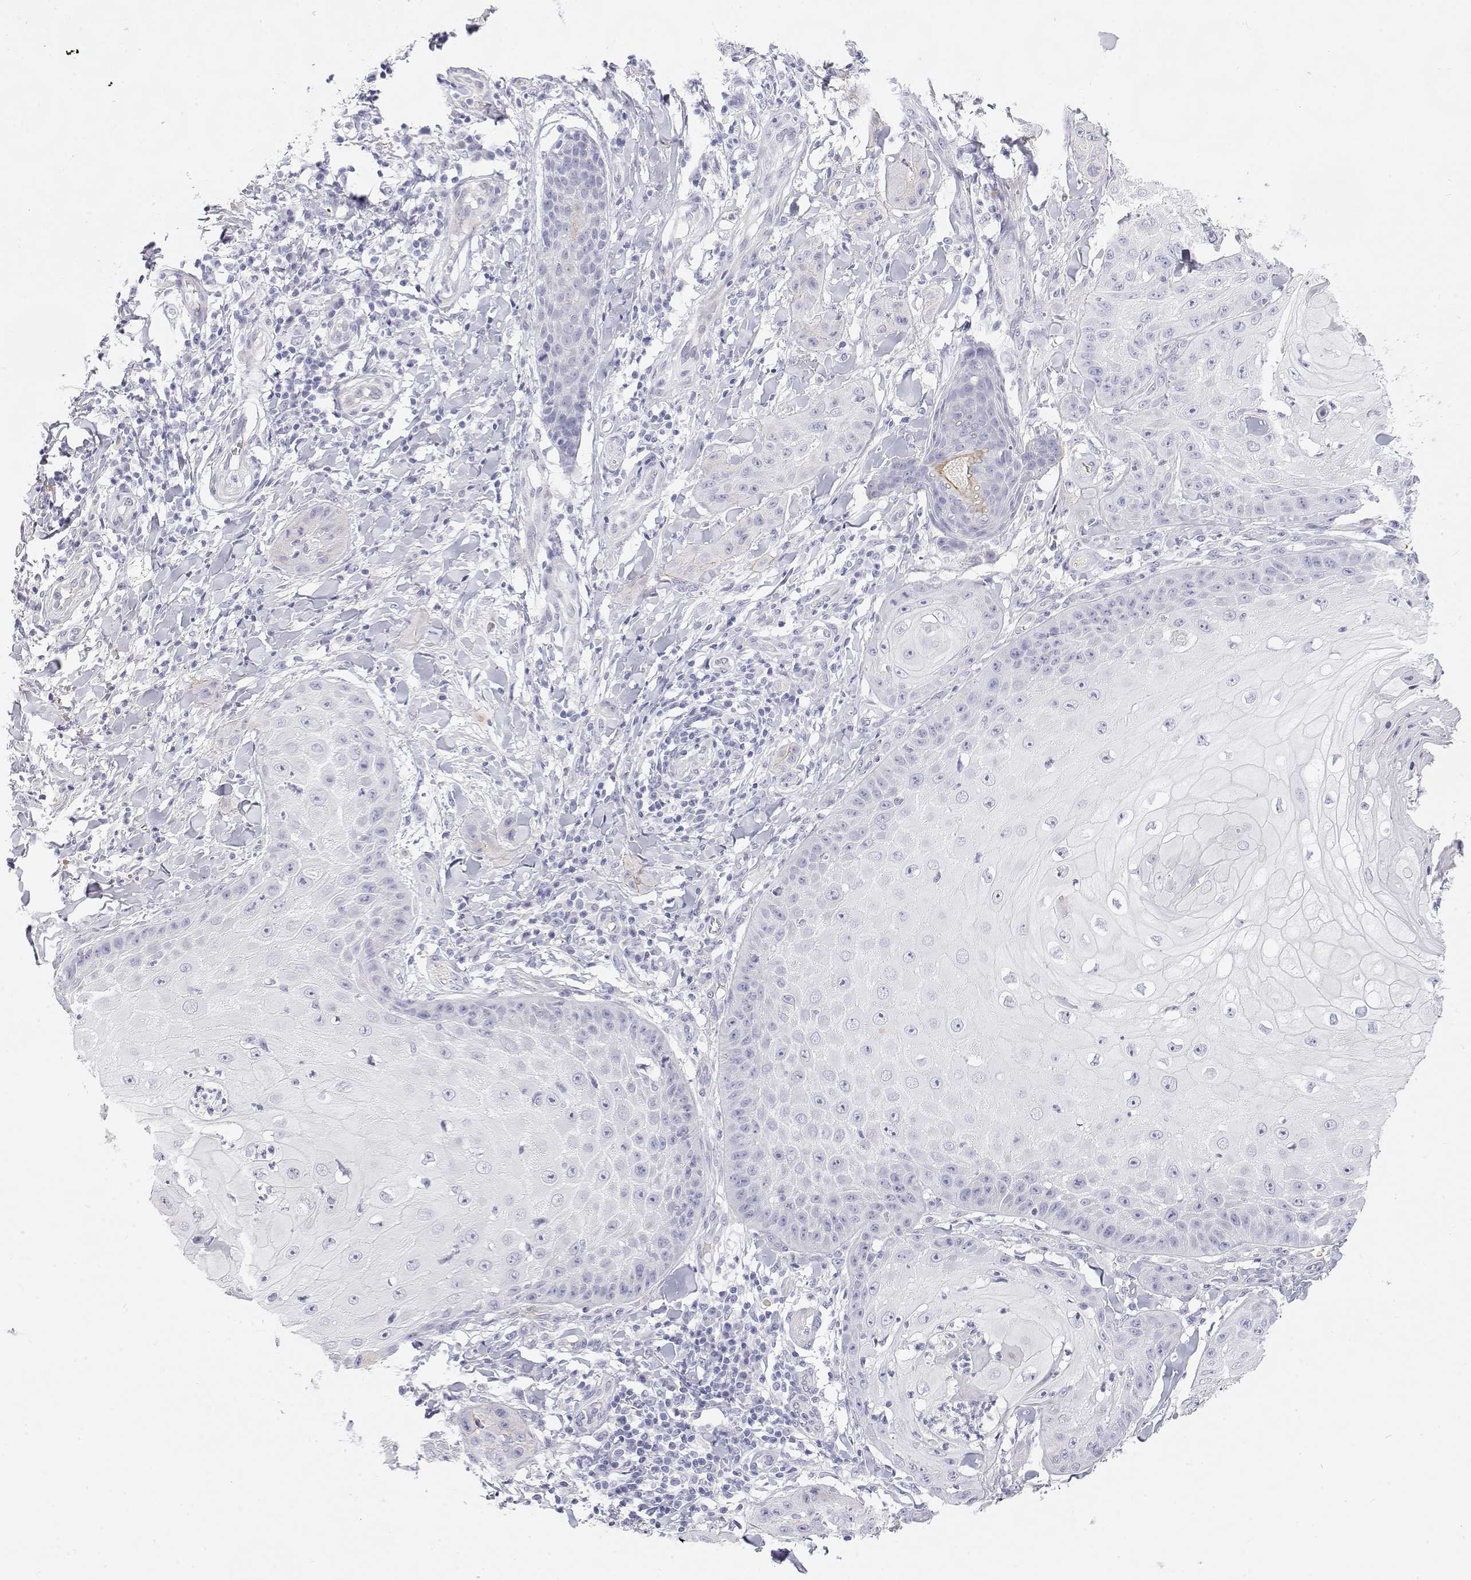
{"staining": {"intensity": "negative", "quantity": "none", "location": "none"}, "tissue": "skin cancer", "cell_type": "Tumor cells", "image_type": "cancer", "snomed": [{"axis": "morphology", "description": "Squamous cell carcinoma, NOS"}, {"axis": "topography", "description": "Skin"}], "caption": "There is no significant expression in tumor cells of skin squamous cell carcinoma.", "gene": "MISP", "patient": {"sex": "male", "age": 70}}